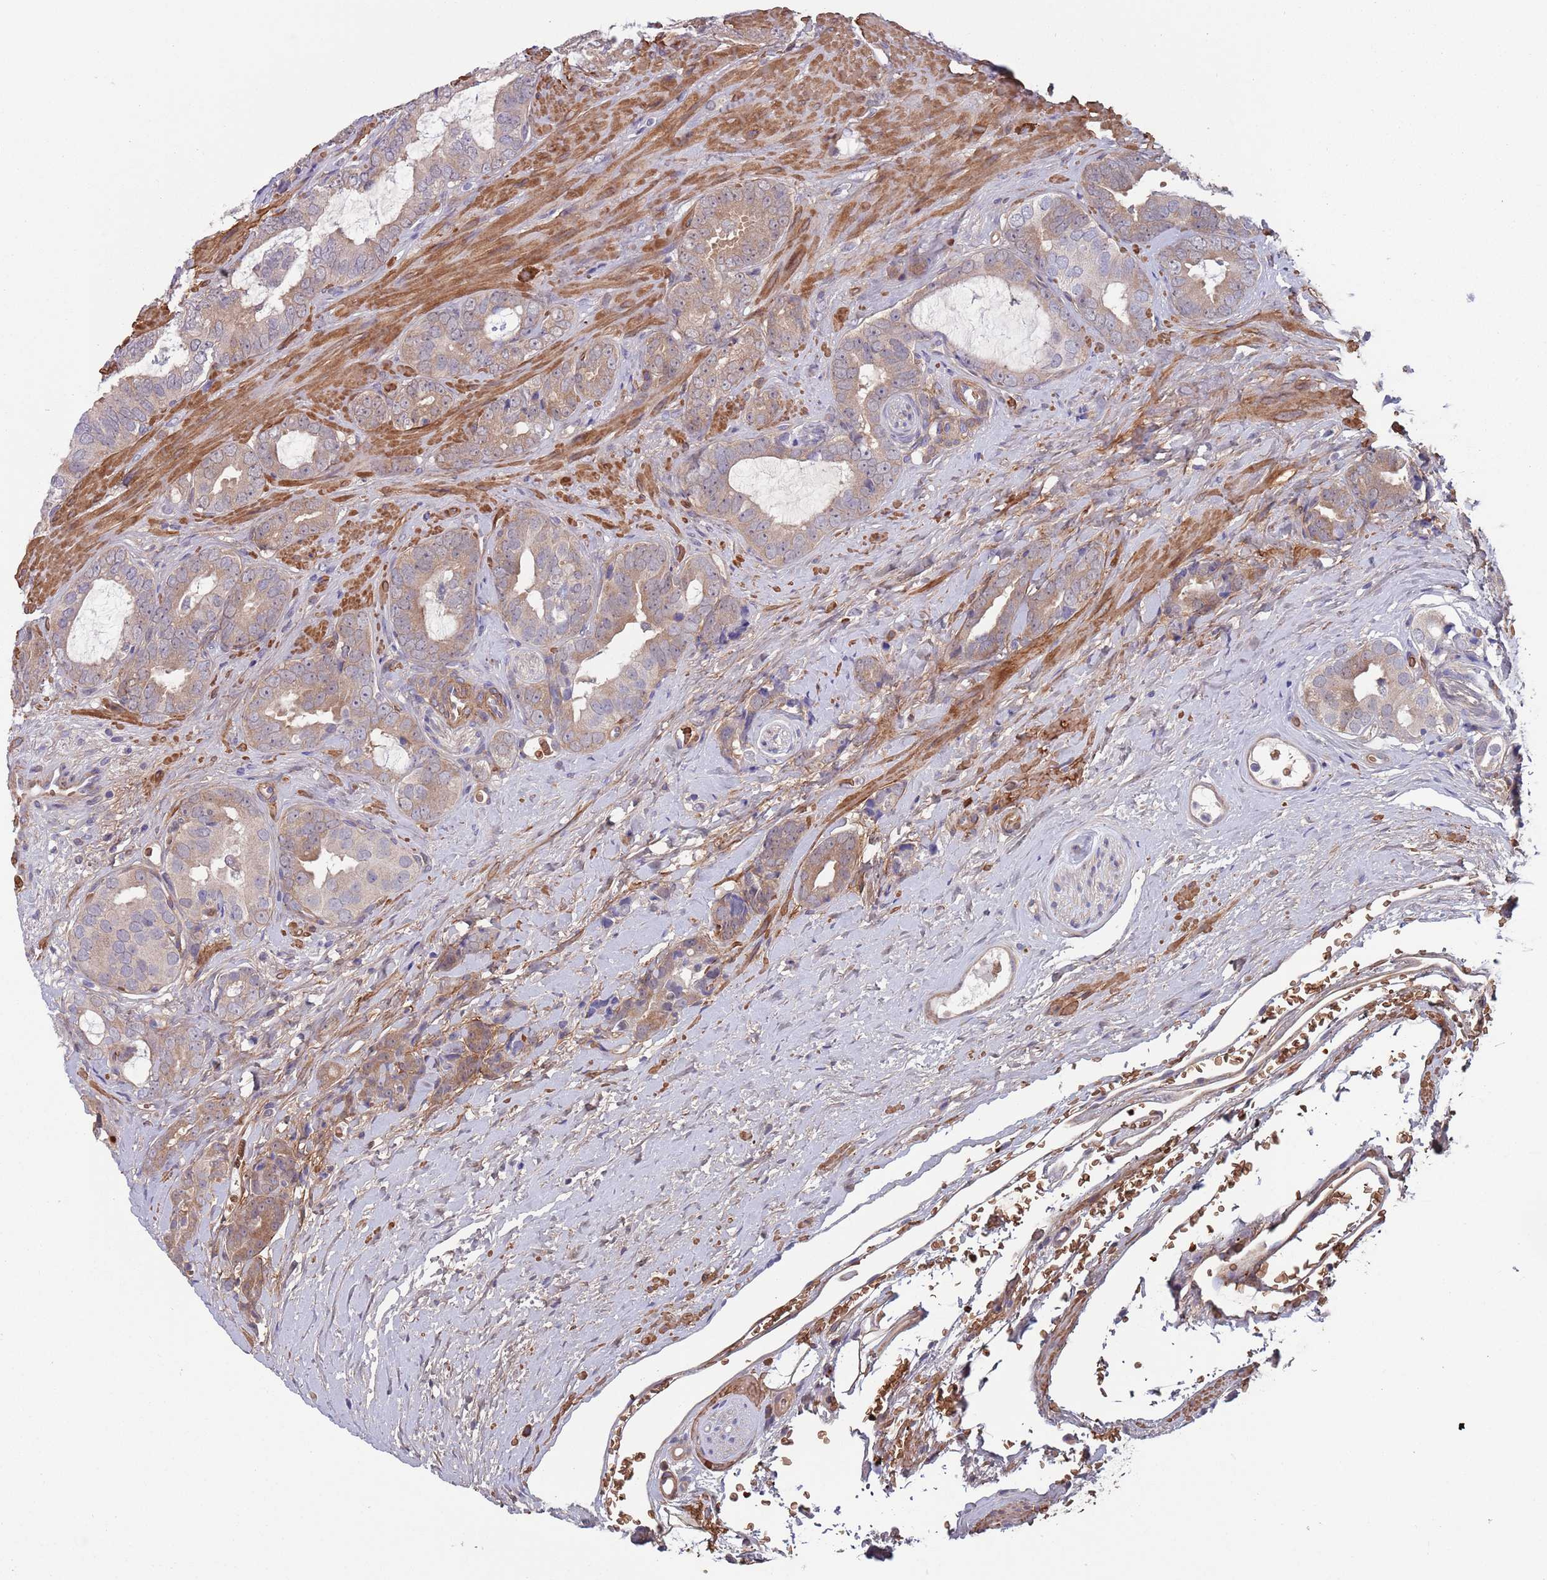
{"staining": {"intensity": "moderate", "quantity": "<25%", "location": "cytoplasmic/membranous"}, "tissue": "prostate cancer", "cell_type": "Tumor cells", "image_type": "cancer", "snomed": [{"axis": "morphology", "description": "Adenocarcinoma, High grade"}, {"axis": "topography", "description": "Prostate"}], "caption": "A photomicrograph of human high-grade adenocarcinoma (prostate) stained for a protein exhibits moderate cytoplasmic/membranous brown staining in tumor cells. Nuclei are stained in blue.", "gene": "CLNS1A", "patient": {"sex": "male", "age": 71}}